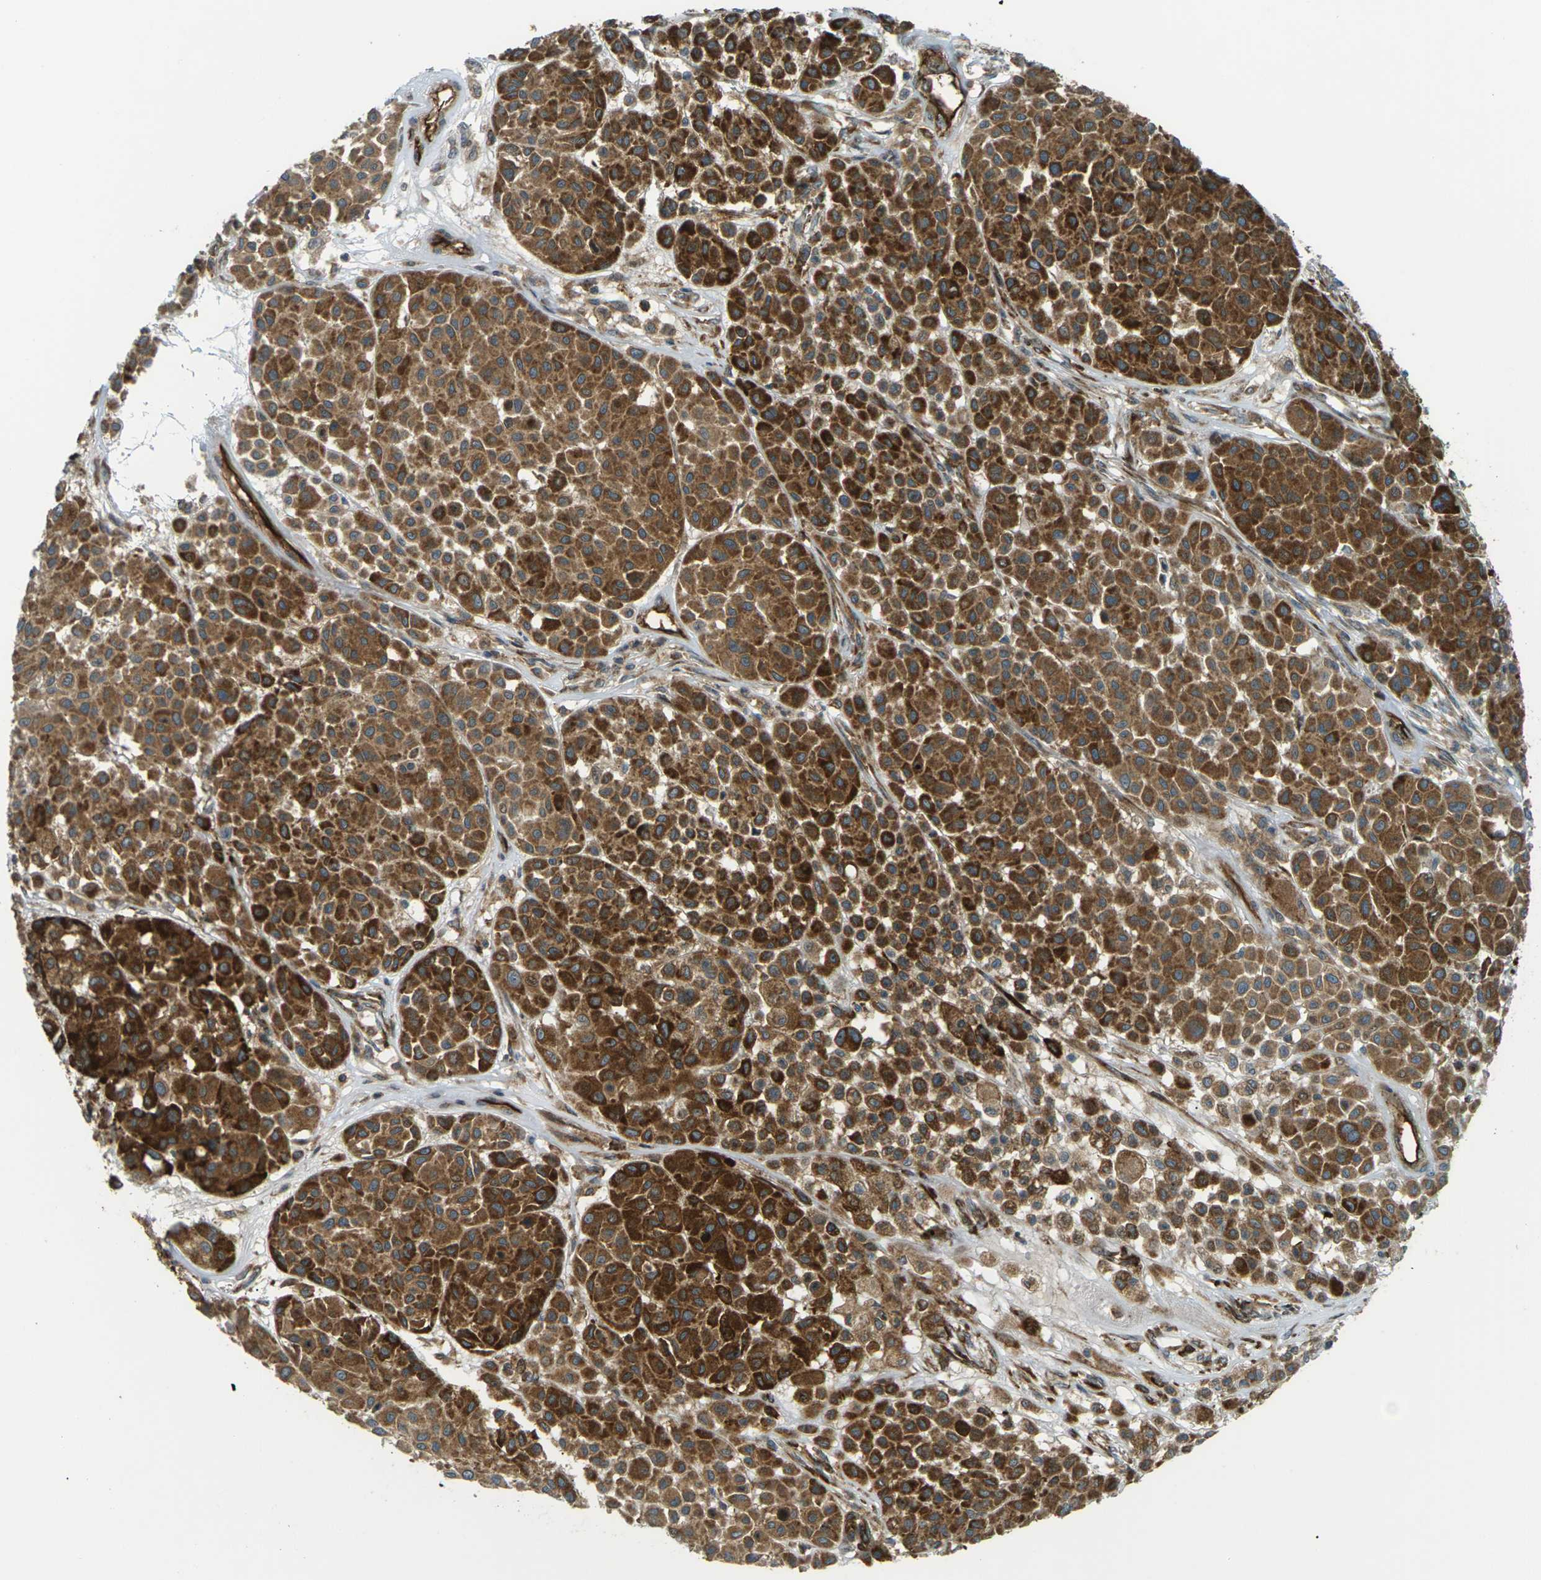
{"staining": {"intensity": "strong", "quantity": ">75%", "location": "cytoplasmic/membranous"}, "tissue": "melanoma", "cell_type": "Tumor cells", "image_type": "cancer", "snomed": [{"axis": "morphology", "description": "Malignant melanoma, Metastatic site"}, {"axis": "topography", "description": "Soft tissue"}], "caption": "Melanoma stained for a protein demonstrates strong cytoplasmic/membranous positivity in tumor cells.", "gene": "S1PR1", "patient": {"sex": "male", "age": 41}}